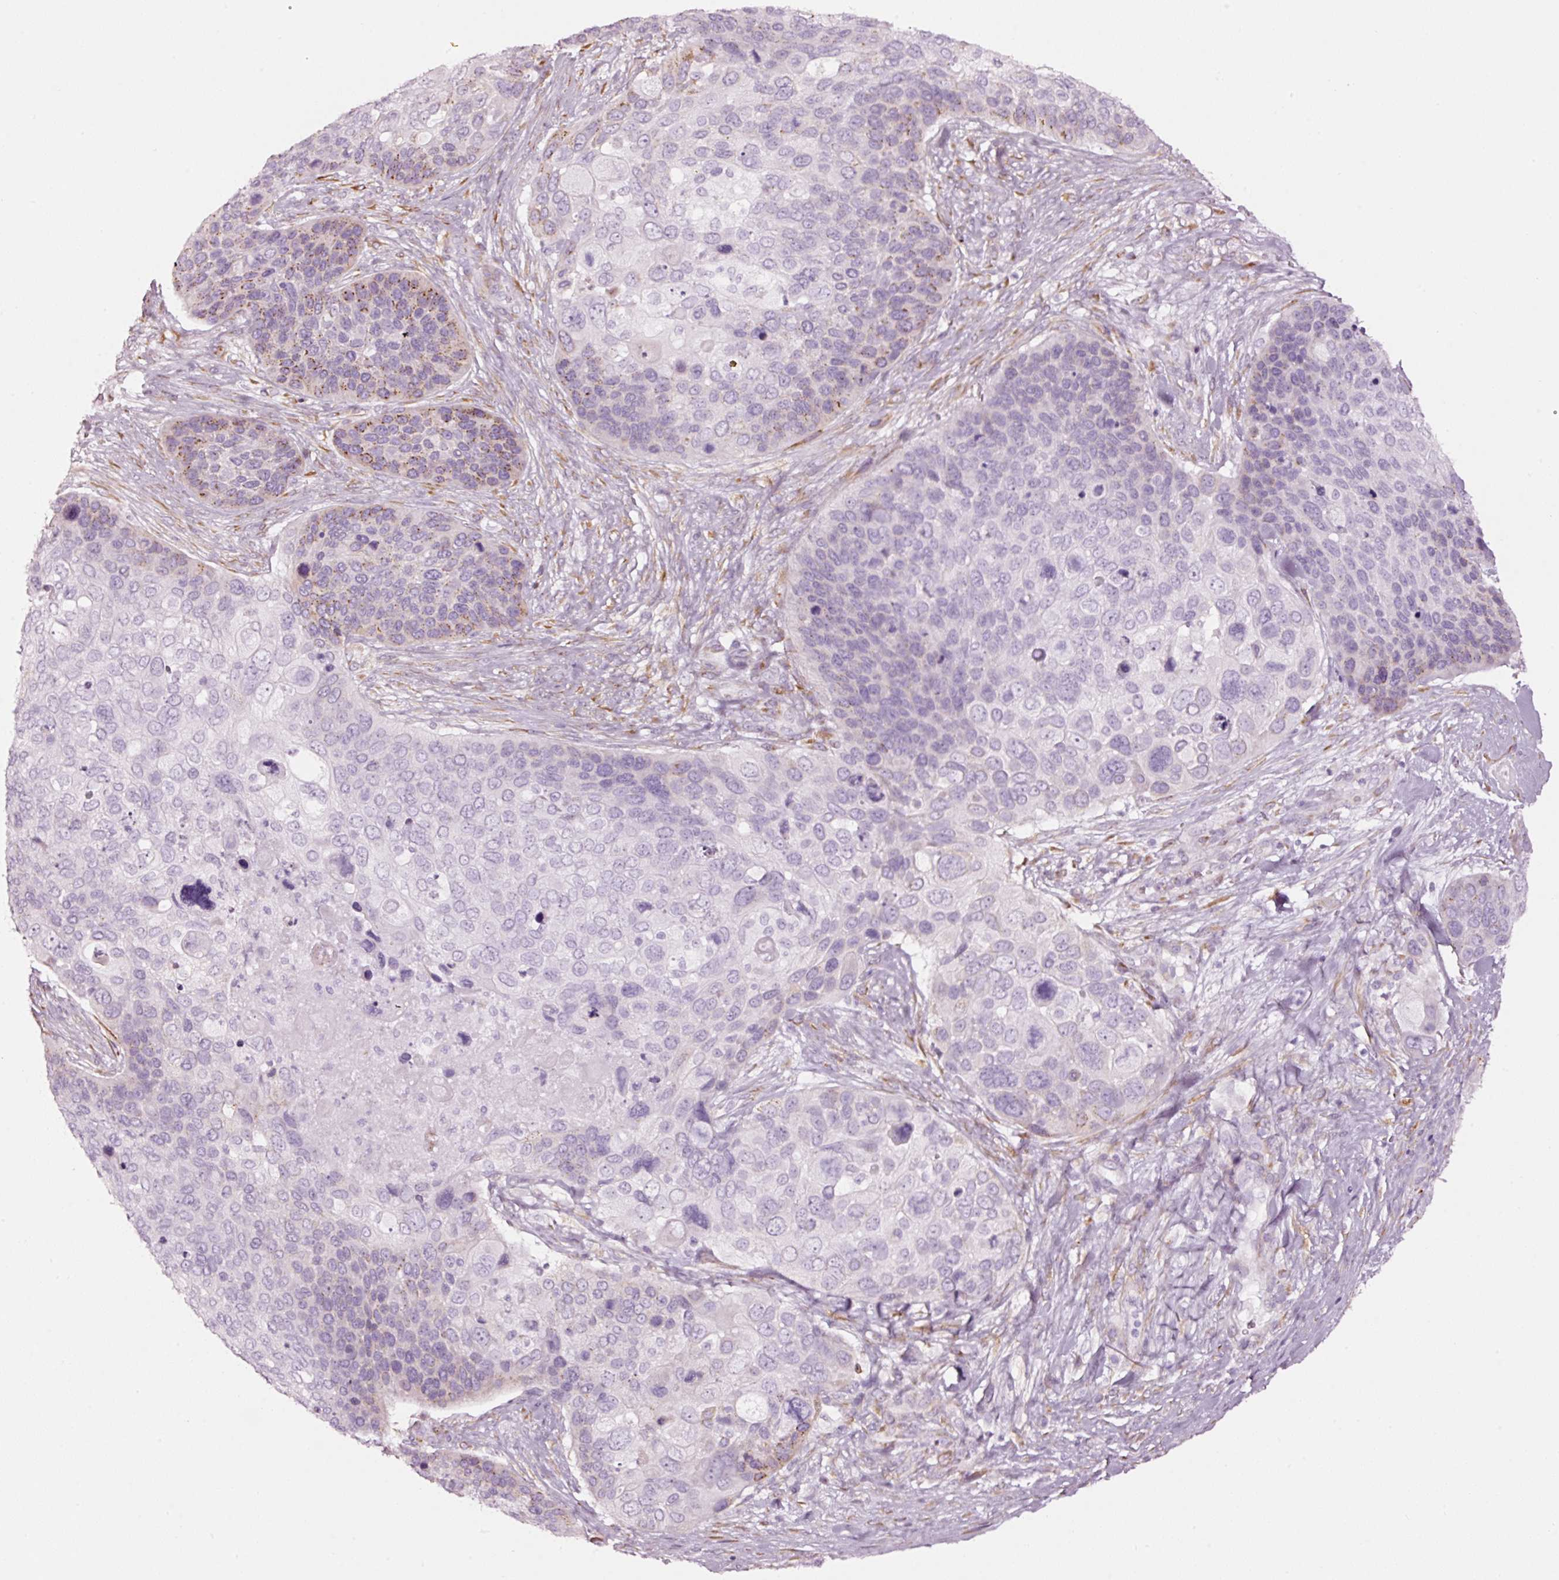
{"staining": {"intensity": "moderate", "quantity": "<25%", "location": "cytoplasmic/membranous"}, "tissue": "skin cancer", "cell_type": "Tumor cells", "image_type": "cancer", "snomed": [{"axis": "morphology", "description": "Basal cell carcinoma"}, {"axis": "topography", "description": "Skin"}], "caption": "IHC image of basal cell carcinoma (skin) stained for a protein (brown), which displays low levels of moderate cytoplasmic/membranous staining in approximately <25% of tumor cells.", "gene": "SDF4", "patient": {"sex": "female", "age": 74}}